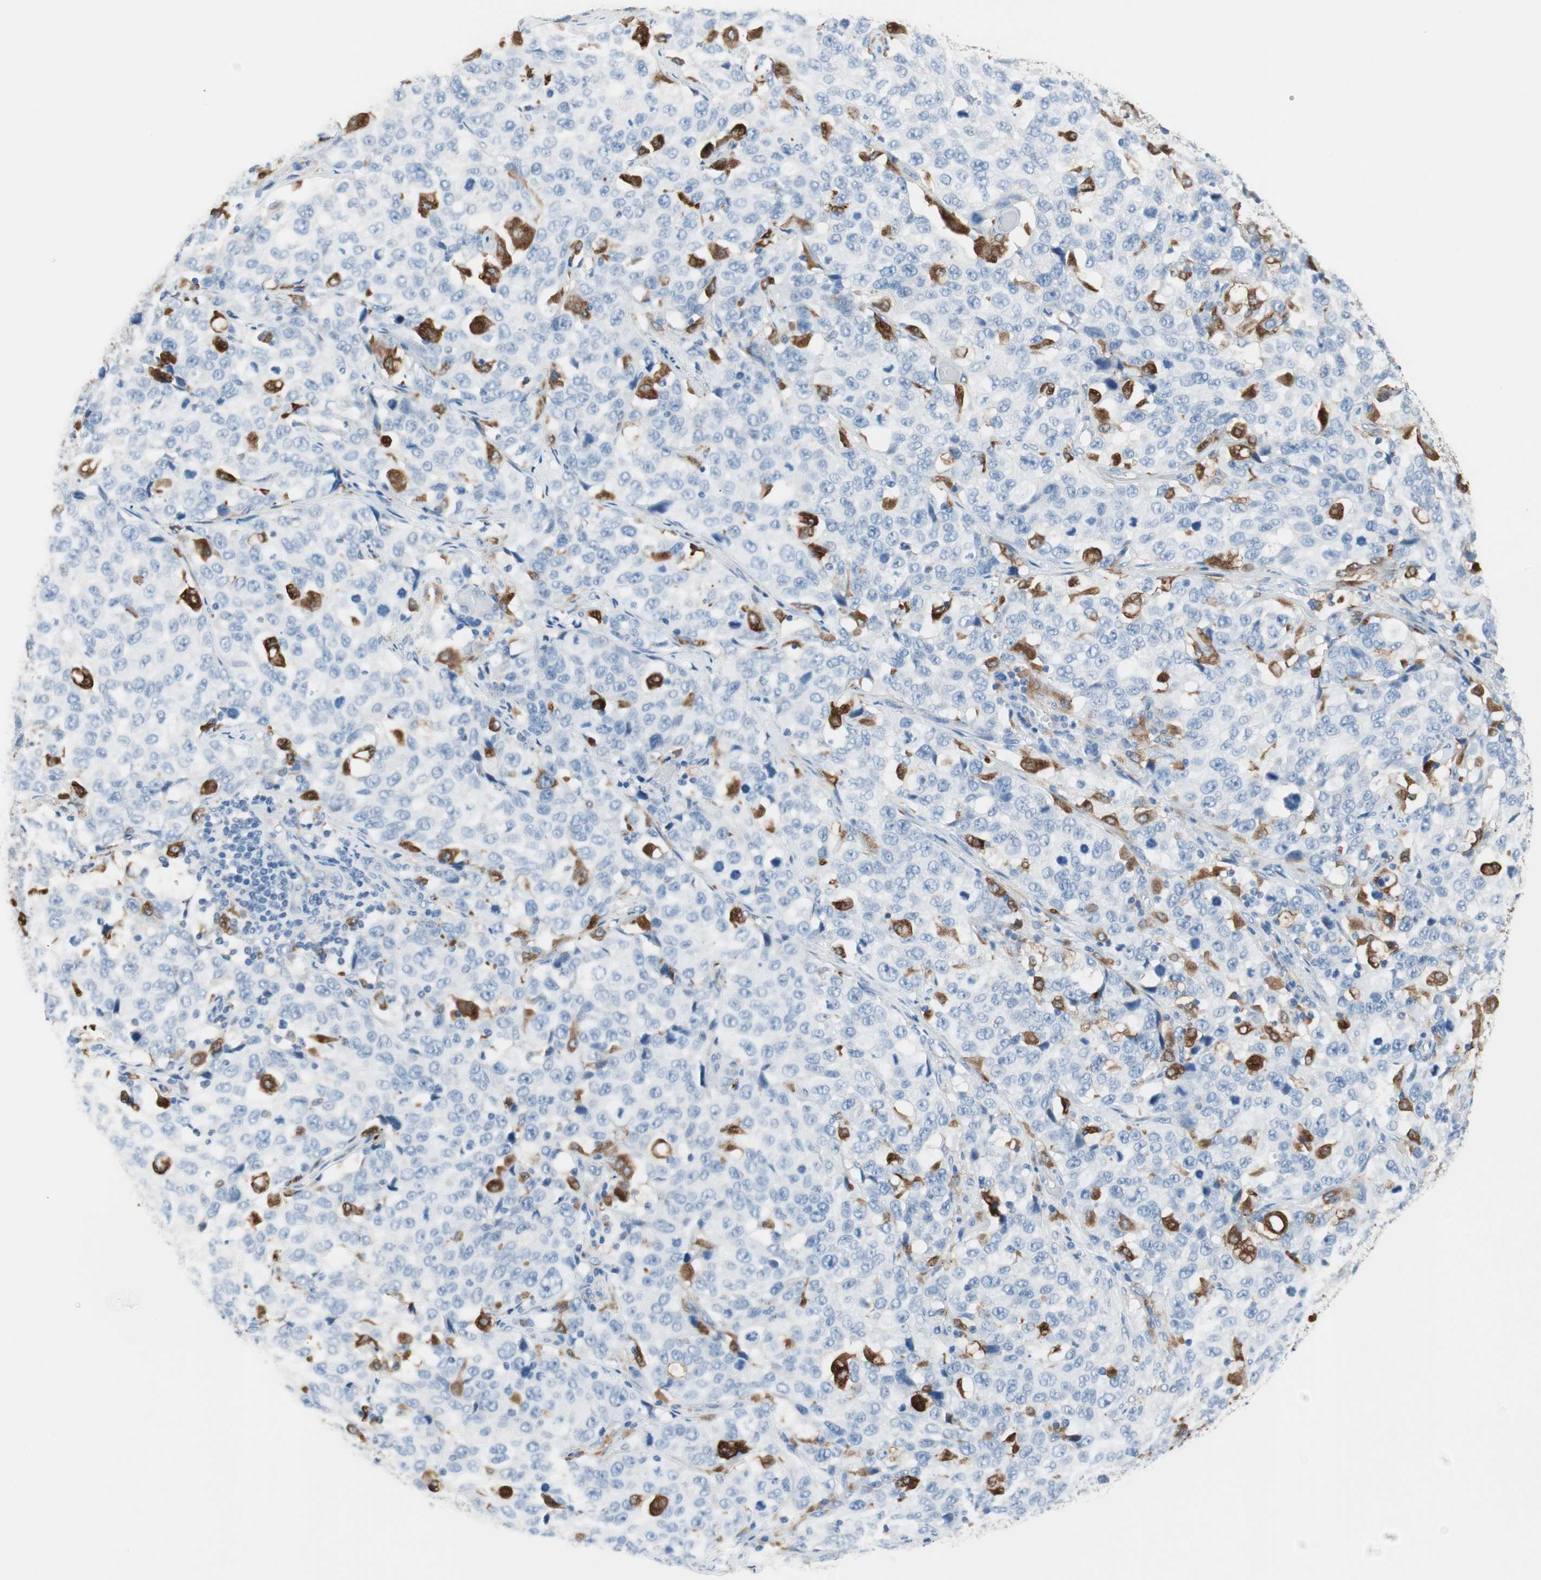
{"staining": {"intensity": "negative", "quantity": "none", "location": "none"}, "tissue": "stomach cancer", "cell_type": "Tumor cells", "image_type": "cancer", "snomed": [{"axis": "morphology", "description": "Normal tissue, NOS"}, {"axis": "morphology", "description": "Adenocarcinoma, NOS"}, {"axis": "topography", "description": "Stomach"}], "caption": "Tumor cells show no significant protein positivity in stomach cancer (adenocarcinoma).", "gene": "GLUL", "patient": {"sex": "male", "age": 48}}